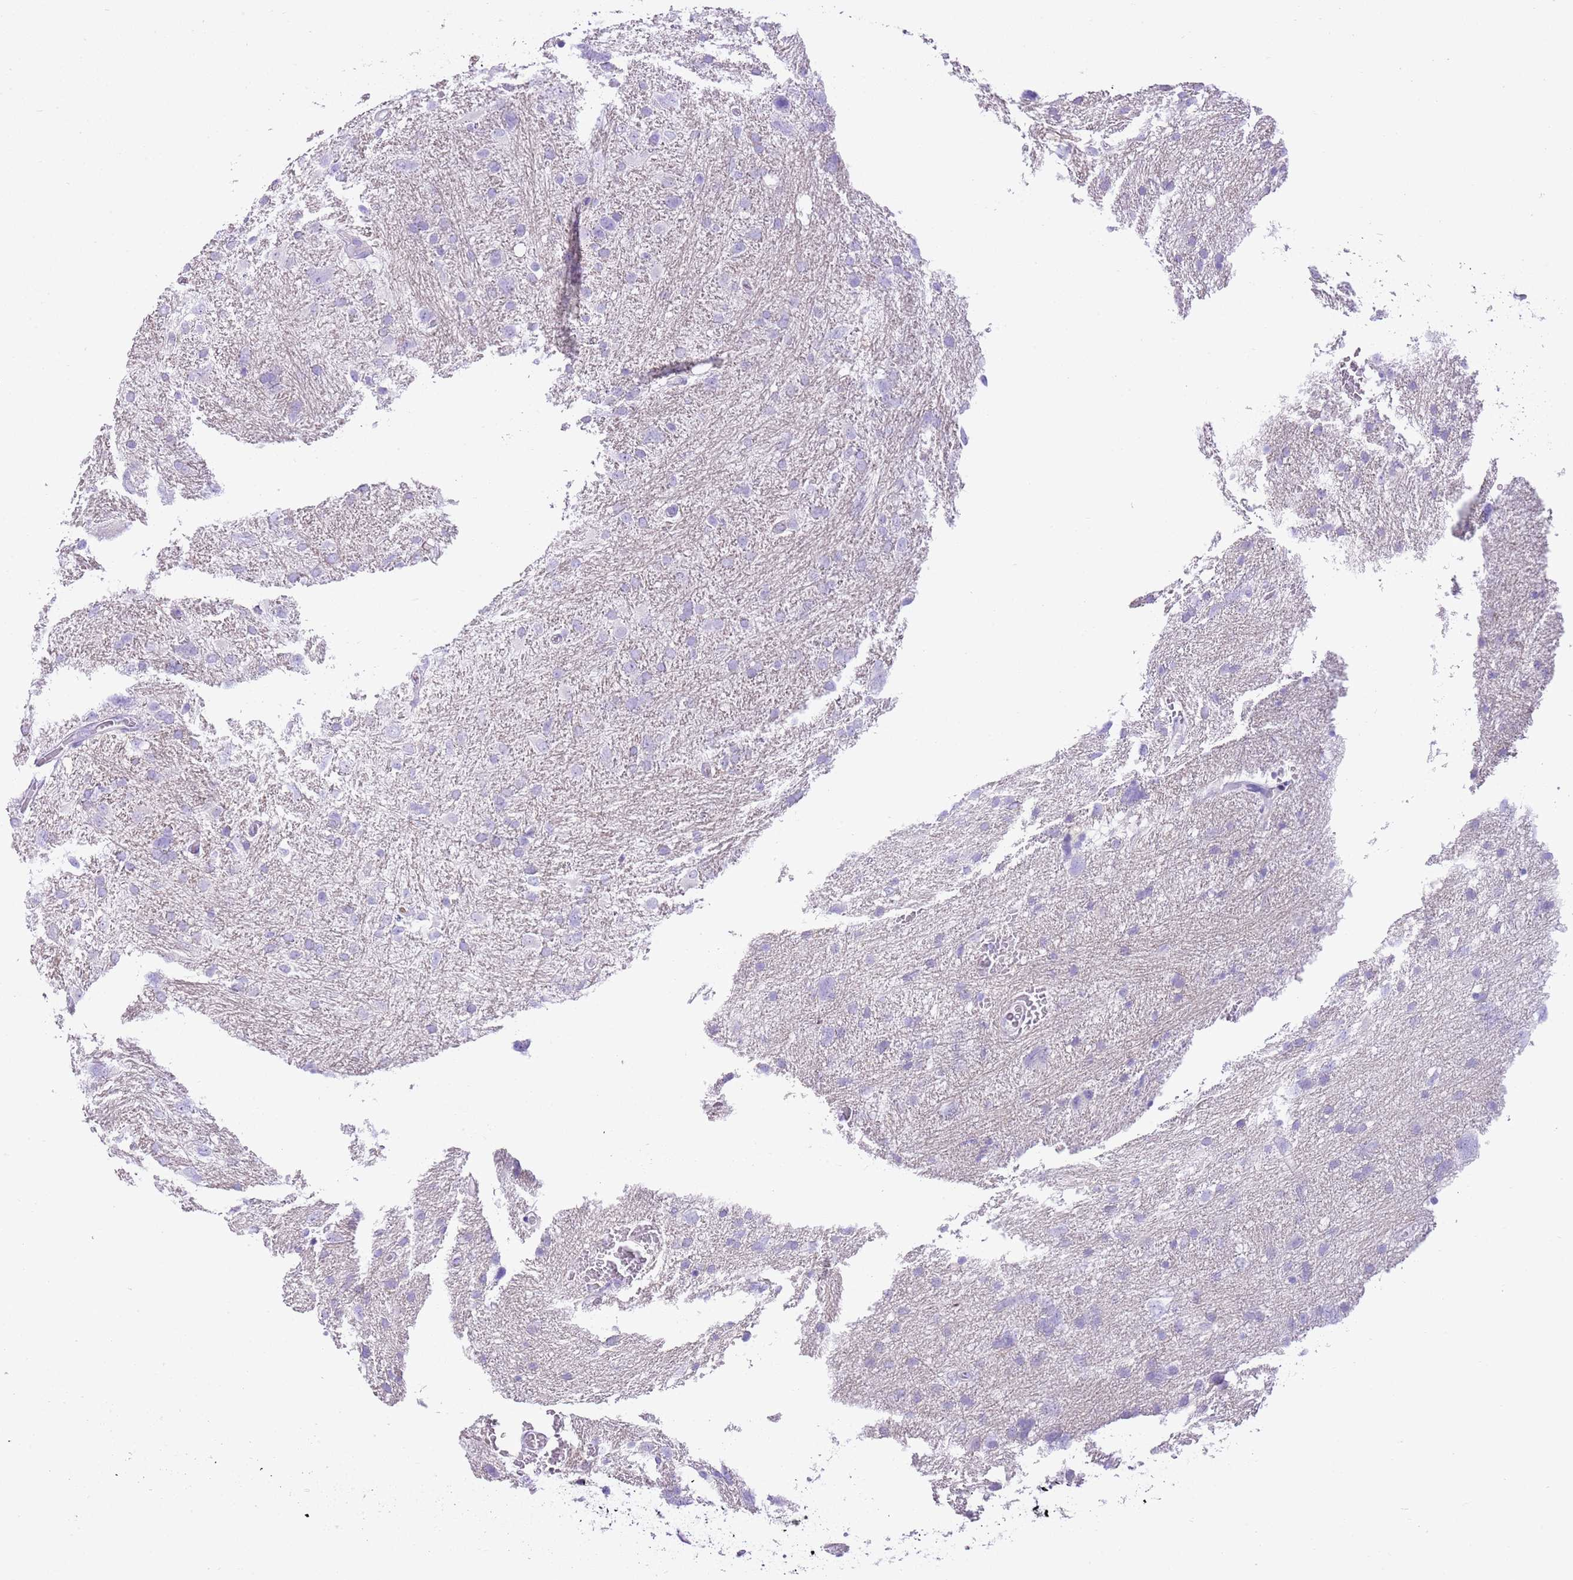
{"staining": {"intensity": "negative", "quantity": "none", "location": "none"}, "tissue": "glioma", "cell_type": "Tumor cells", "image_type": "cancer", "snomed": [{"axis": "morphology", "description": "Glioma, malignant, High grade"}, {"axis": "topography", "description": "Brain"}], "caption": "High magnification brightfield microscopy of glioma stained with DAB (3,3'-diaminobenzidine) (brown) and counterstained with hematoxylin (blue): tumor cells show no significant positivity.", "gene": "AAR2", "patient": {"sex": "male", "age": 61}}